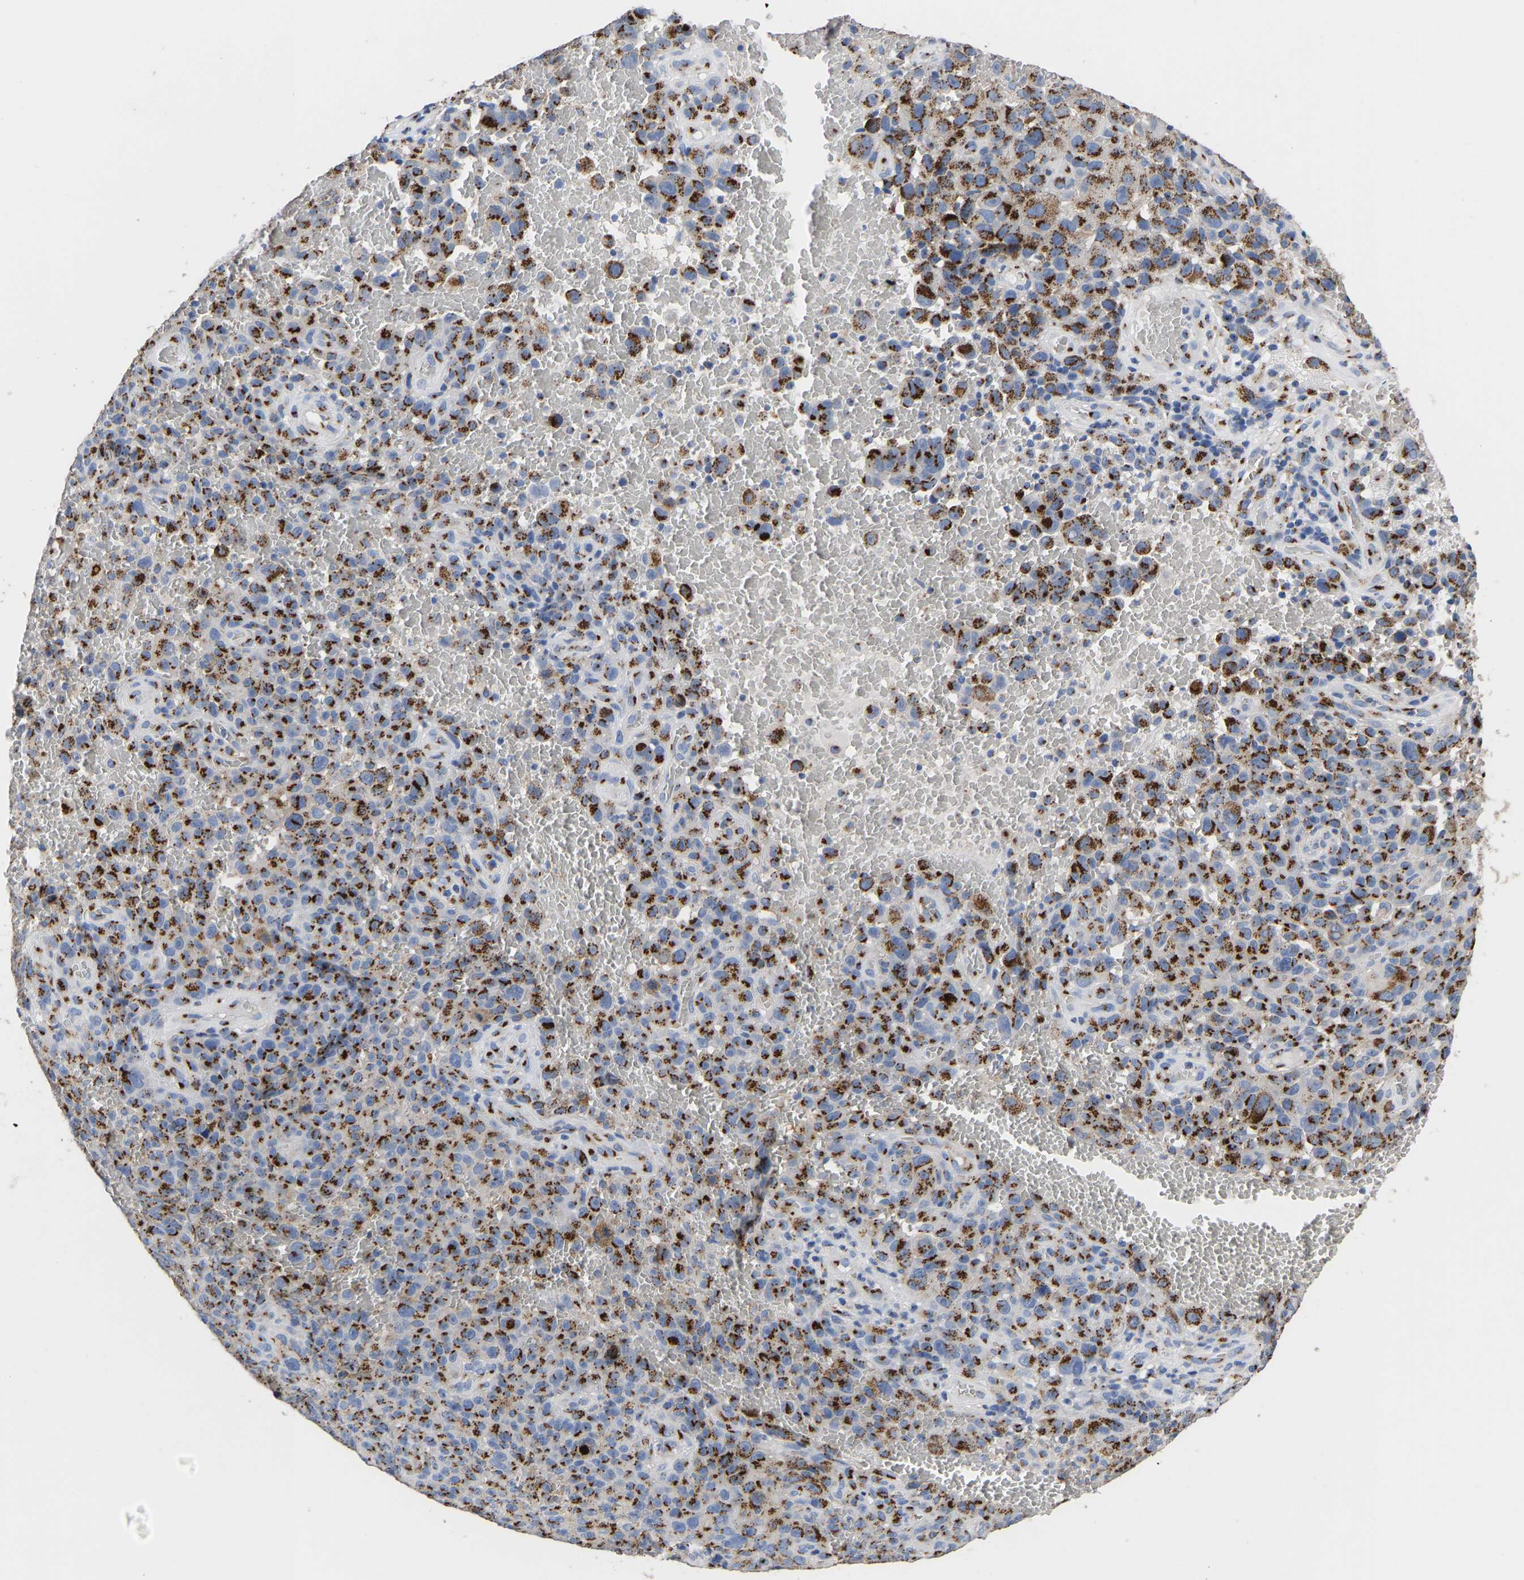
{"staining": {"intensity": "strong", "quantity": ">75%", "location": "cytoplasmic/membranous"}, "tissue": "melanoma", "cell_type": "Tumor cells", "image_type": "cancer", "snomed": [{"axis": "morphology", "description": "Malignant melanoma, NOS"}, {"axis": "topography", "description": "Skin"}], "caption": "Tumor cells reveal high levels of strong cytoplasmic/membranous staining in about >75% of cells in melanoma. (IHC, brightfield microscopy, high magnification).", "gene": "TMEM87A", "patient": {"sex": "female", "age": 82}}